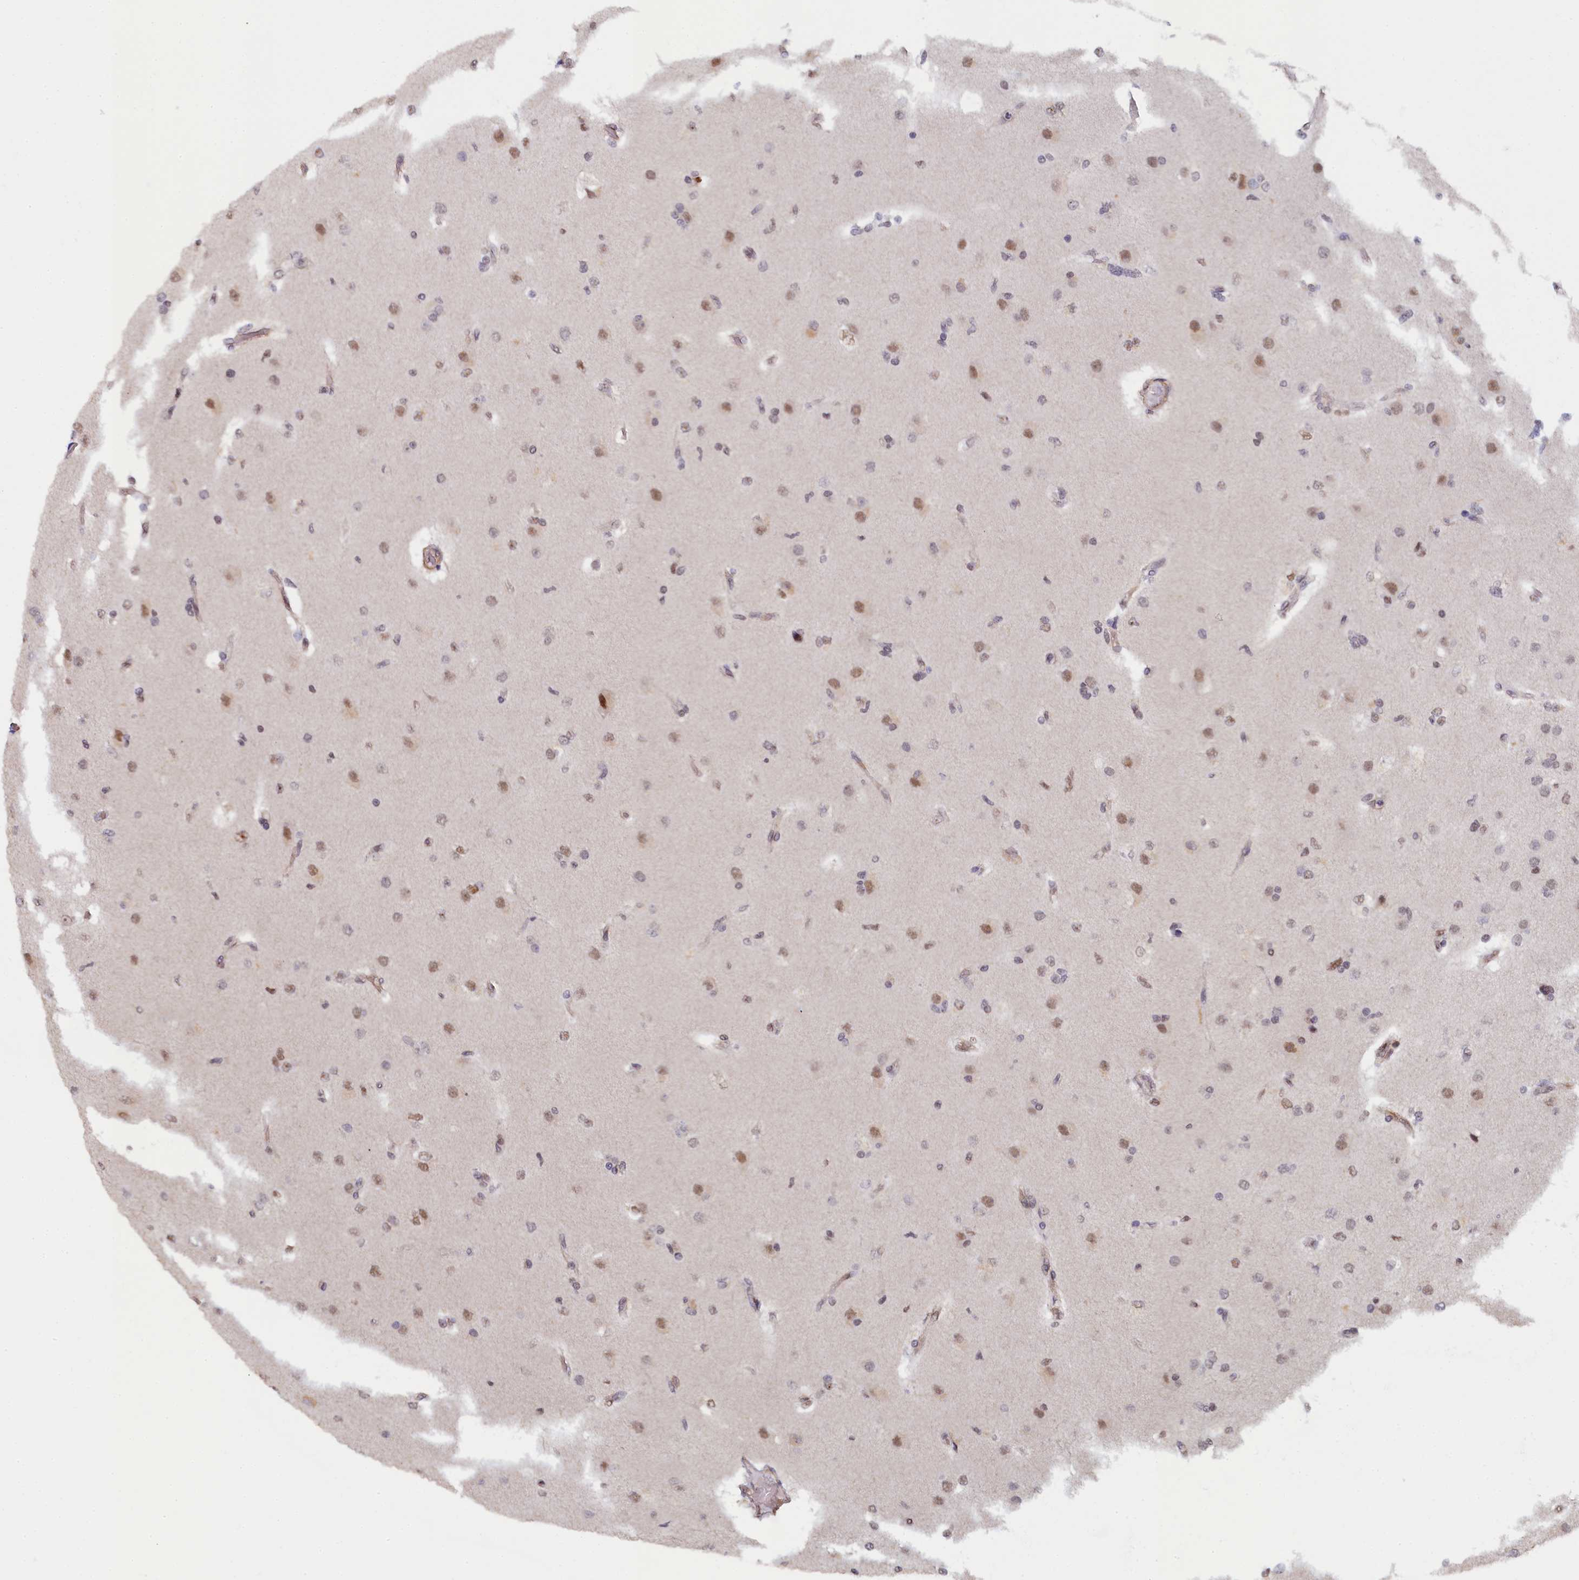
{"staining": {"intensity": "moderate", "quantity": "25%-75%", "location": "nuclear"}, "tissue": "glioma", "cell_type": "Tumor cells", "image_type": "cancer", "snomed": [{"axis": "morphology", "description": "Glioma, malignant, High grade"}, {"axis": "topography", "description": "Brain"}], "caption": "This micrograph reveals high-grade glioma (malignant) stained with immunohistochemistry (IHC) to label a protein in brown. The nuclear of tumor cells show moderate positivity for the protein. Nuclei are counter-stained blue.", "gene": "INTS14", "patient": {"sex": "male", "age": 77}}